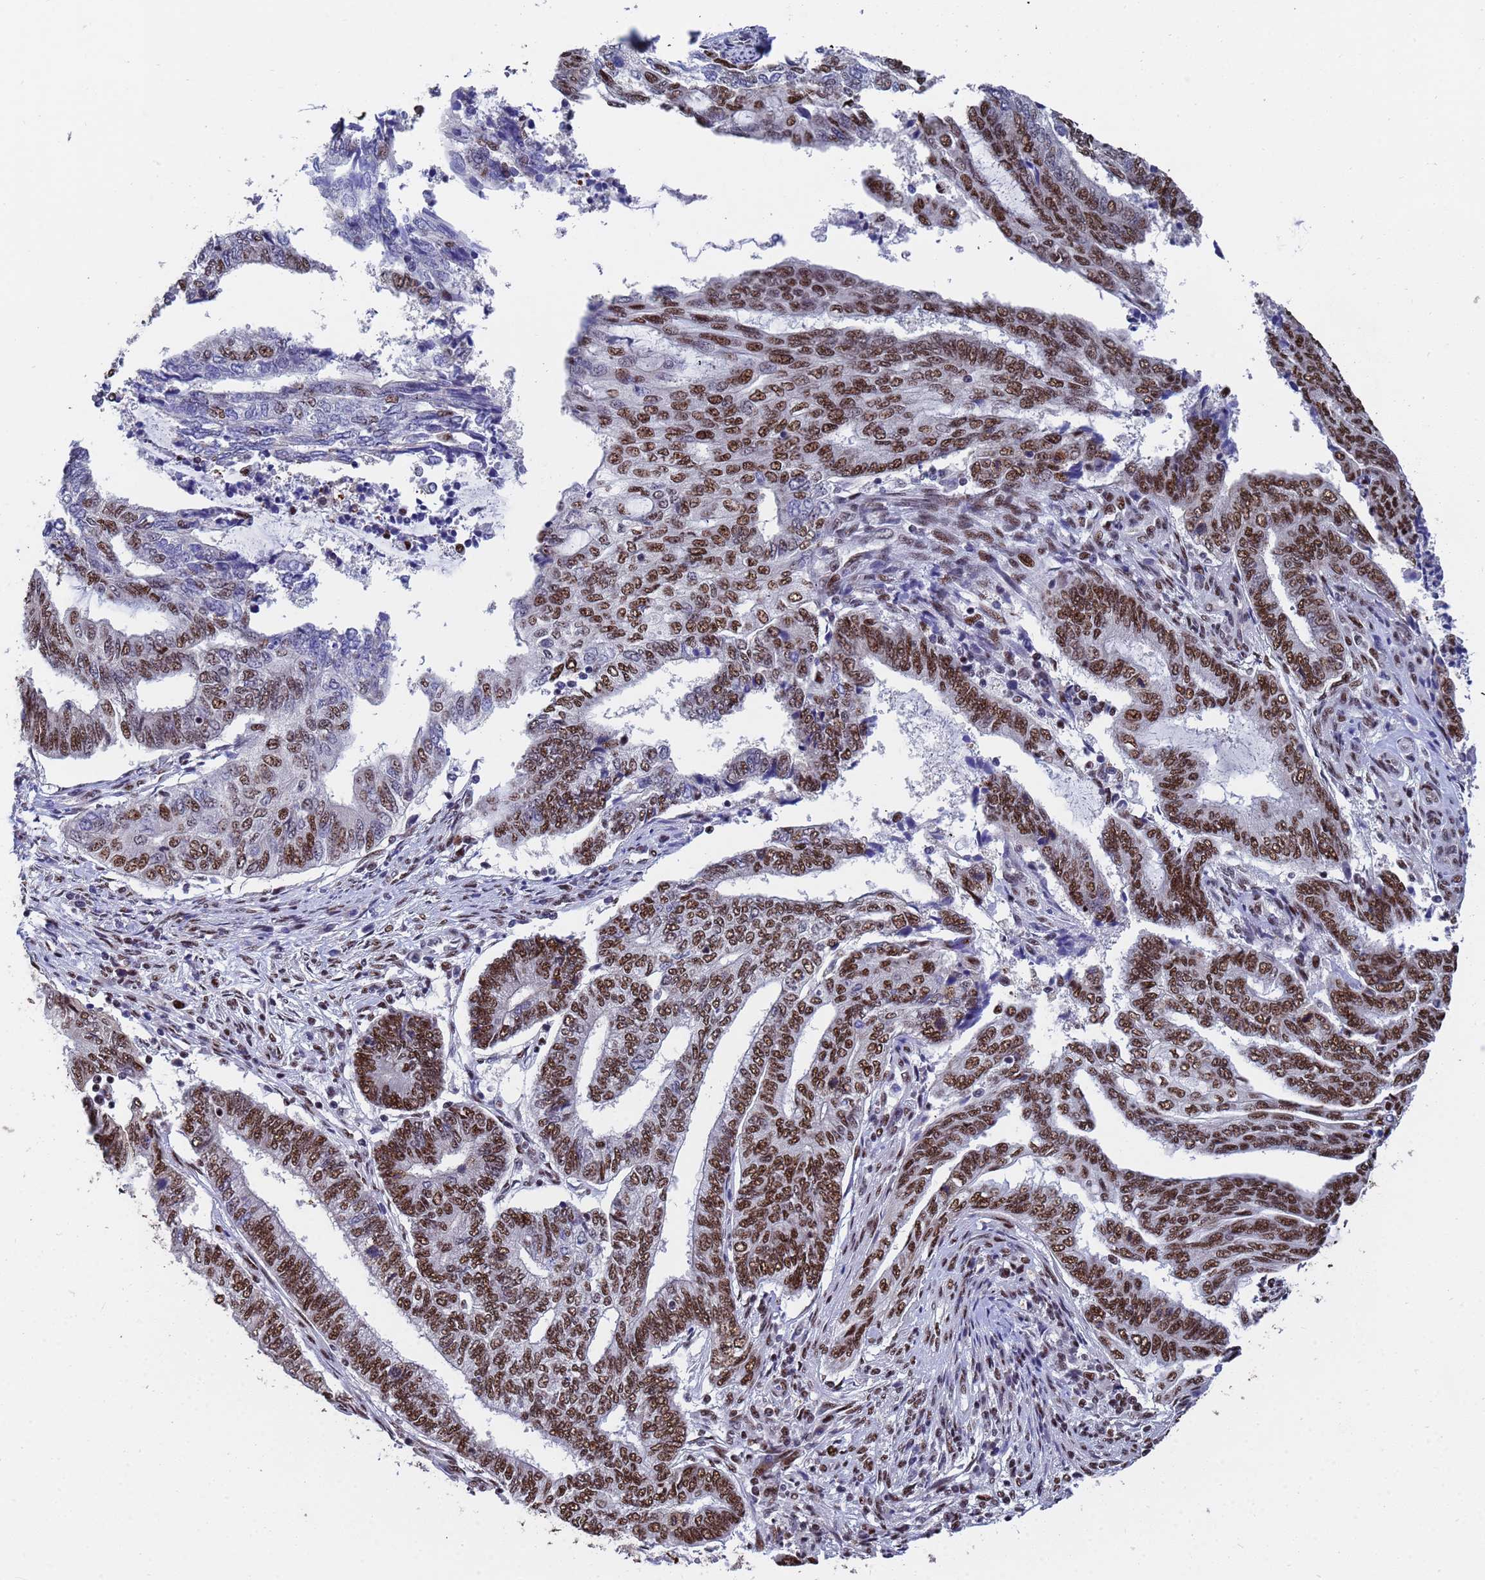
{"staining": {"intensity": "strong", "quantity": "25%-75%", "location": "nuclear"}, "tissue": "endometrial cancer", "cell_type": "Tumor cells", "image_type": "cancer", "snomed": [{"axis": "morphology", "description": "Adenocarcinoma, NOS"}, {"axis": "topography", "description": "Uterus"}, {"axis": "topography", "description": "Endometrium"}], "caption": "Immunohistochemistry (IHC) (DAB (3,3'-diaminobenzidine)) staining of human adenocarcinoma (endometrial) reveals strong nuclear protein expression in approximately 25%-75% of tumor cells. (DAB (3,3'-diaminobenzidine) IHC, brown staining for protein, blue staining for nuclei).", "gene": "SF3B2", "patient": {"sex": "female", "age": 70}}